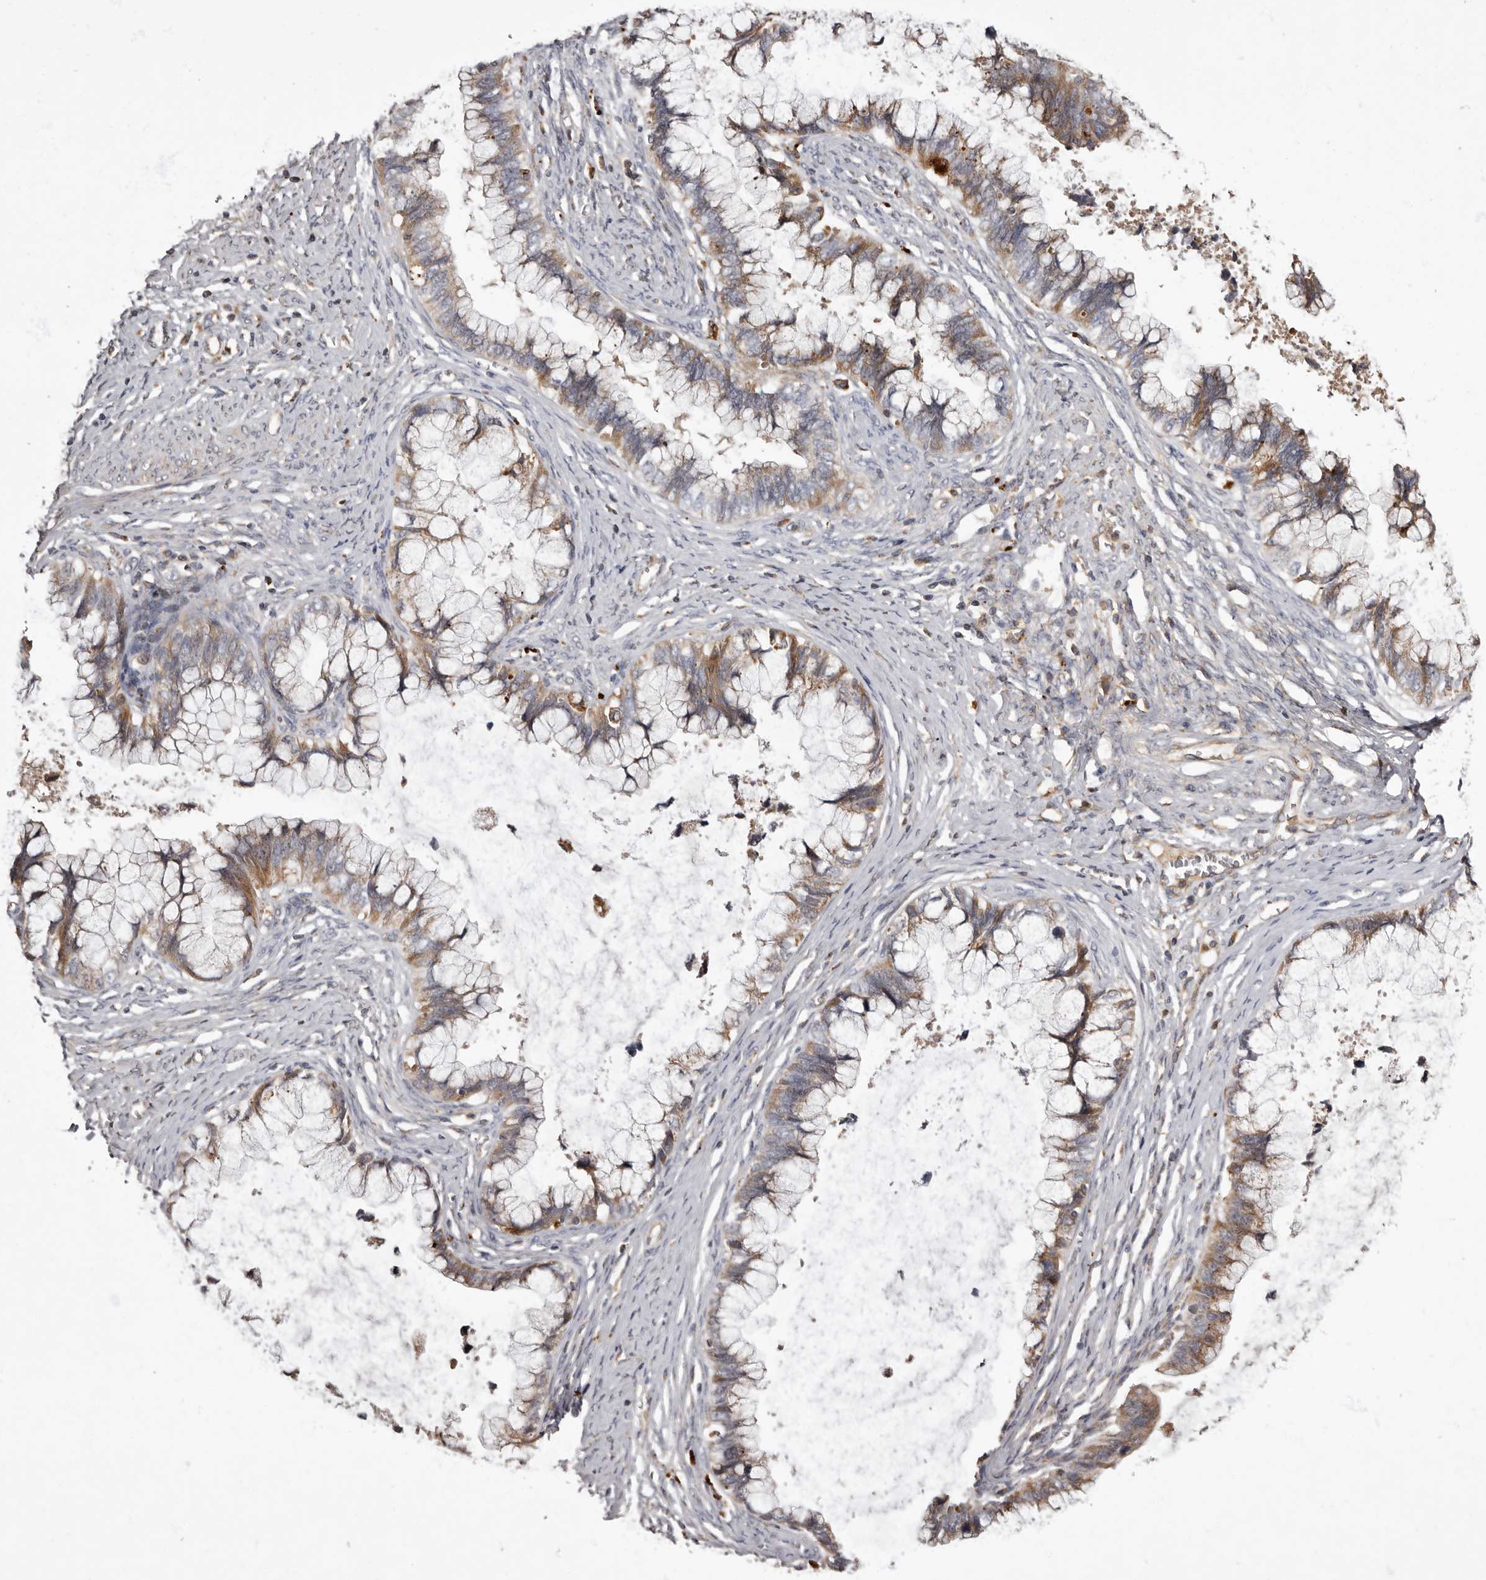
{"staining": {"intensity": "moderate", "quantity": ">75%", "location": "cytoplasmic/membranous"}, "tissue": "cervical cancer", "cell_type": "Tumor cells", "image_type": "cancer", "snomed": [{"axis": "morphology", "description": "Adenocarcinoma, NOS"}, {"axis": "topography", "description": "Cervix"}], "caption": "Protein staining by immunohistochemistry demonstrates moderate cytoplasmic/membranous staining in approximately >75% of tumor cells in adenocarcinoma (cervical). (brown staining indicates protein expression, while blue staining denotes nuclei).", "gene": "ADCY2", "patient": {"sex": "female", "age": 44}}